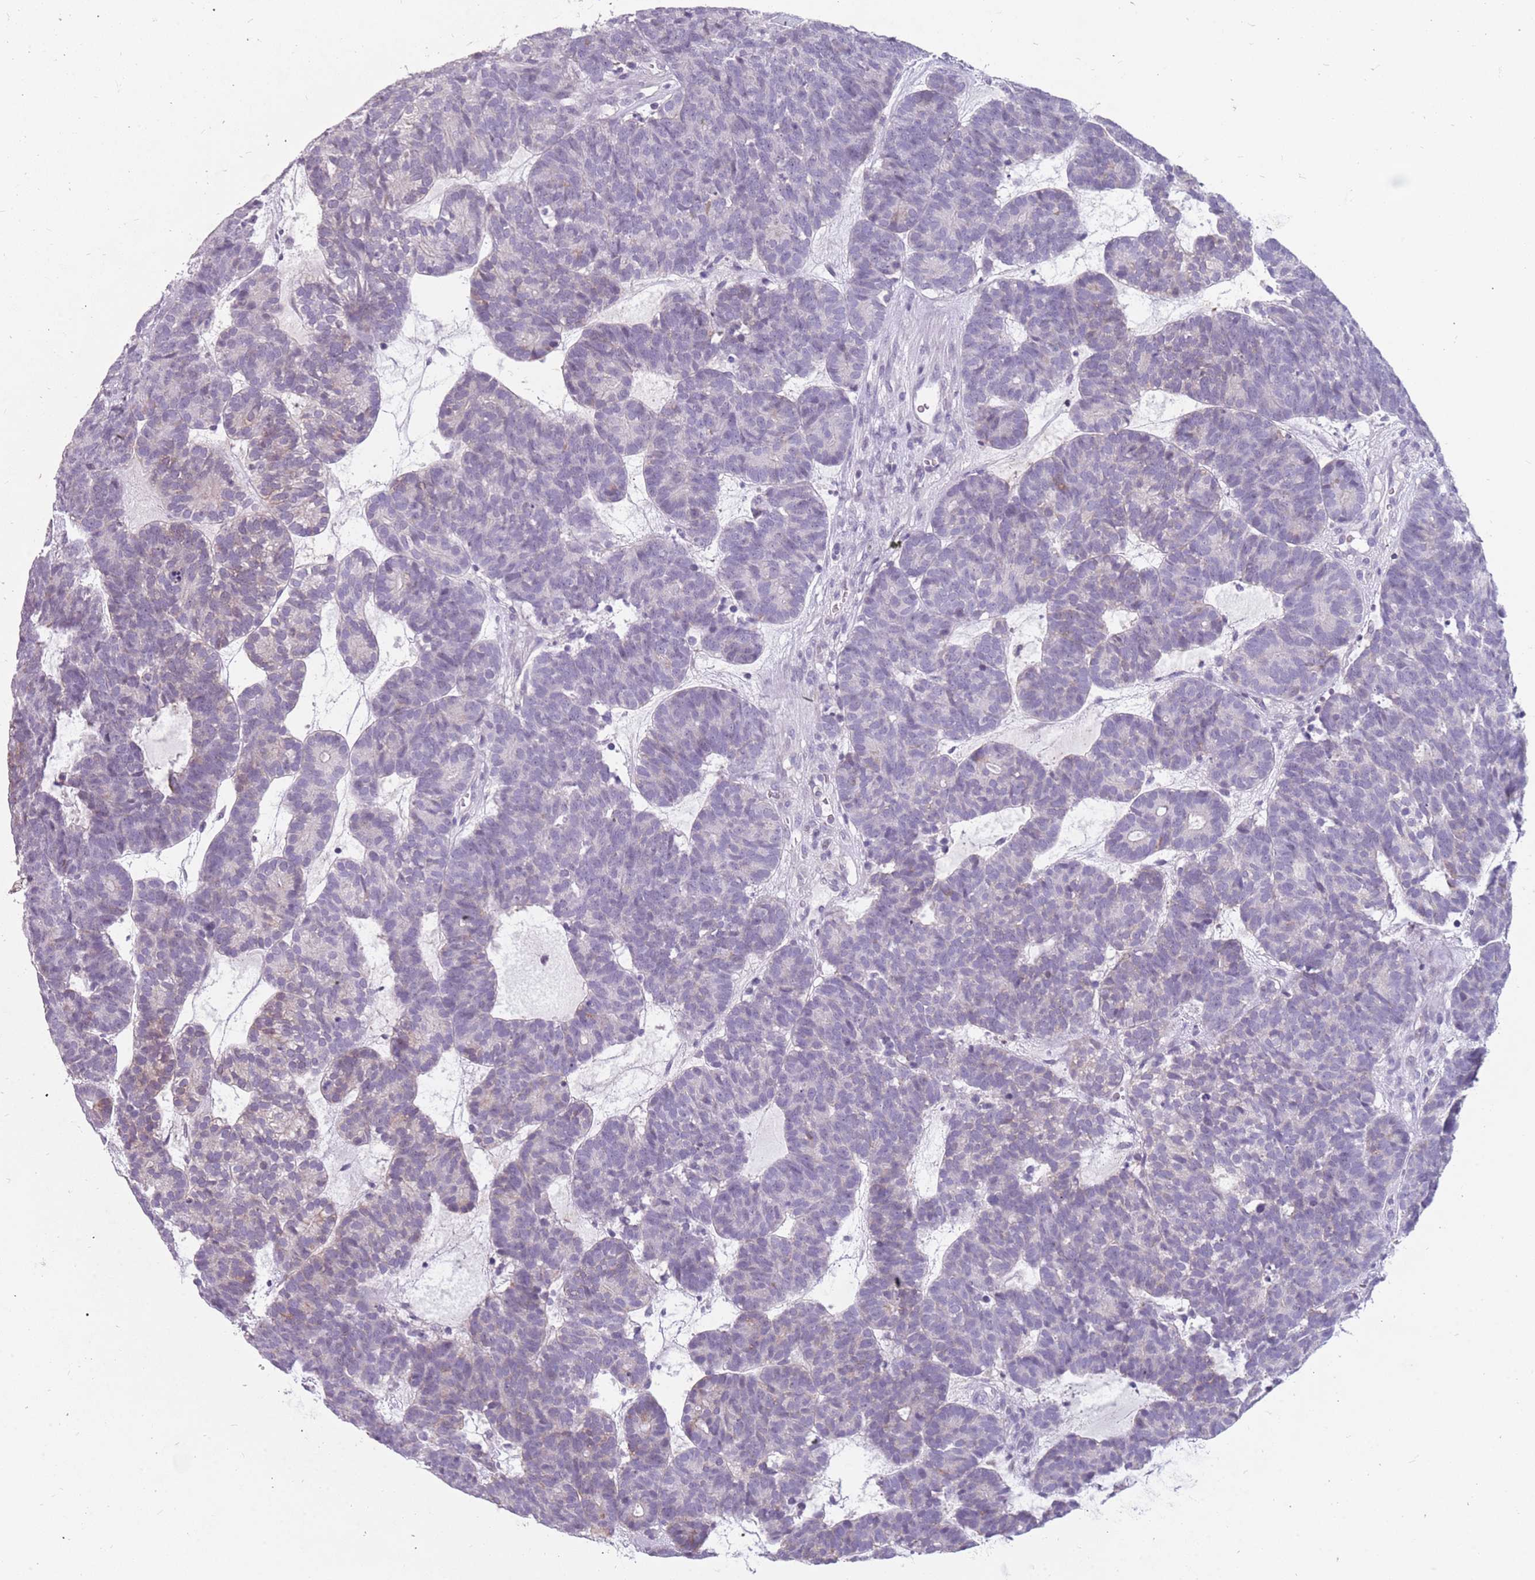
{"staining": {"intensity": "negative", "quantity": "none", "location": "none"}, "tissue": "head and neck cancer", "cell_type": "Tumor cells", "image_type": "cancer", "snomed": [{"axis": "morphology", "description": "Adenocarcinoma, NOS"}, {"axis": "topography", "description": "Head-Neck"}], "caption": "This is a photomicrograph of IHC staining of head and neck cancer (adenocarcinoma), which shows no expression in tumor cells.", "gene": "NEK6", "patient": {"sex": "female", "age": 81}}